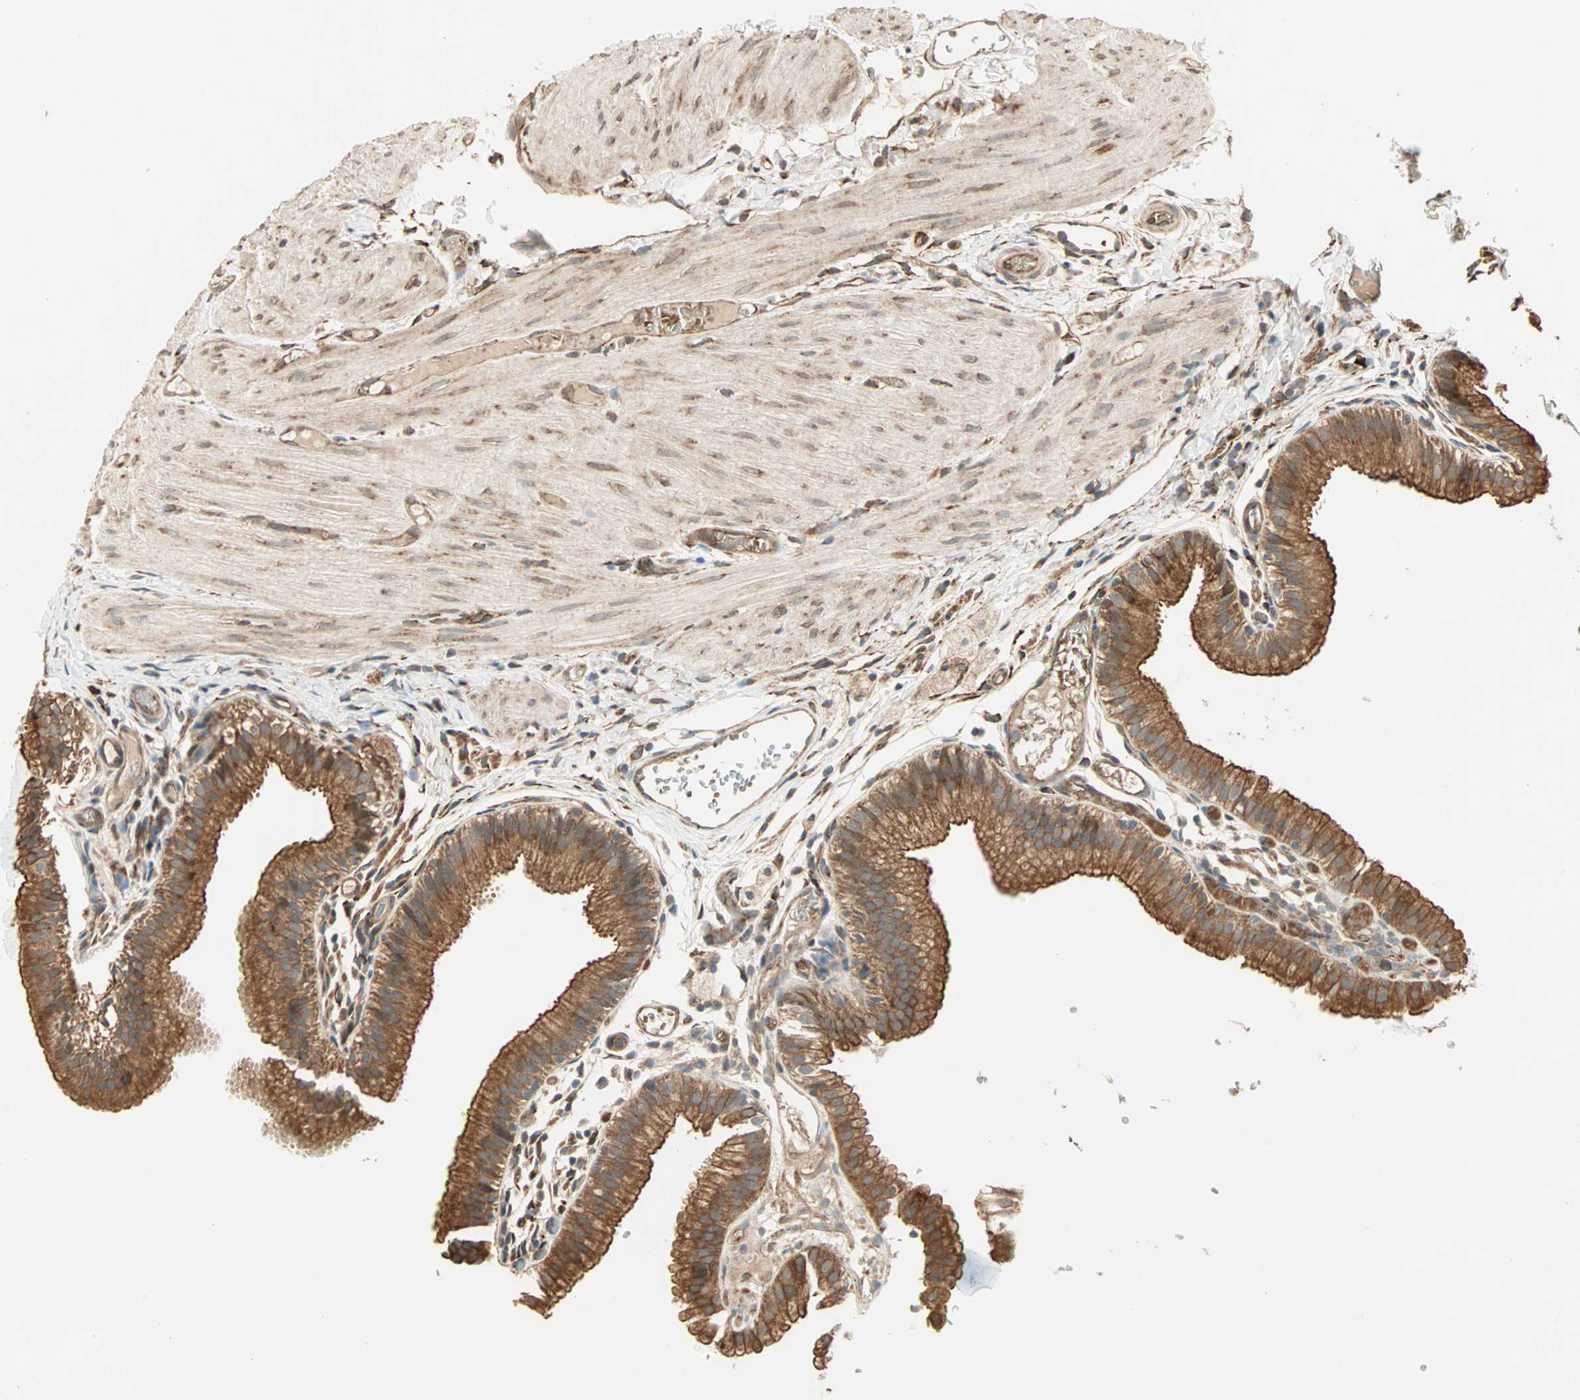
{"staining": {"intensity": "strong", "quantity": ">75%", "location": "cytoplasmic/membranous"}, "tissue": "gallbladder", "cell_type": "Glandular cells", "image_type": "normal", "snomed": [{"axis": "morphology", "description": "Normal tissue, NOS"}, {"axis": "topography", "description": "Gallbladder"}], "caption": "This is a histology image of IHC staining of benign gallbladder, which shows strong staining in the cytoplasmic/membranous of glandular cells.", "gene": "P4HA1", "patient": {"sex": "female", "age": 26}}